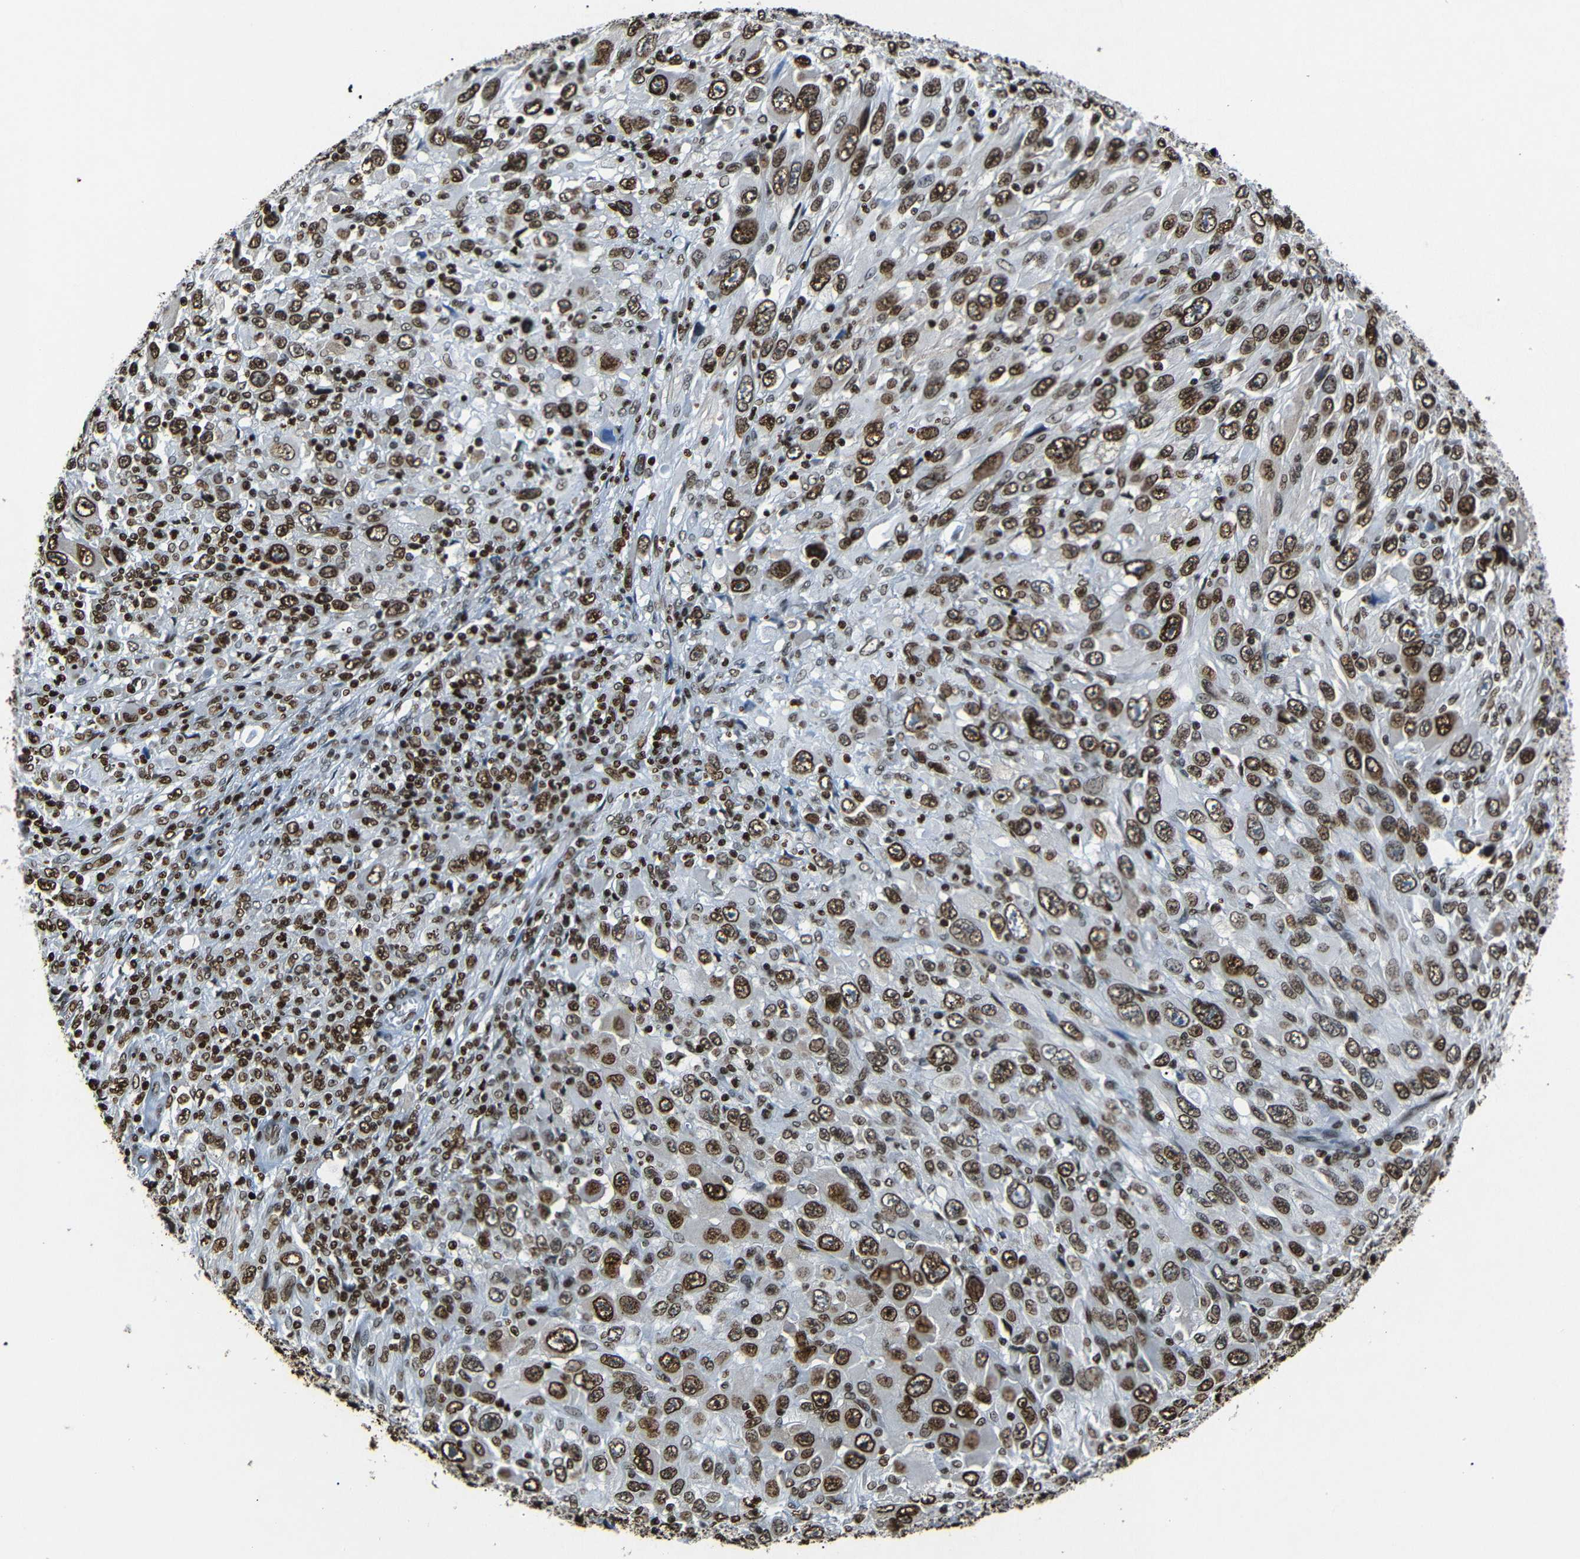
{"staining": {"intensity": "strong", "quantity": ">75%", "location": "nuclear"}, "tissue": "melanoma", "cell_type": "Tumor cells", "image_type": "cancer", "snomed": [{"axis": "morphology", "description": "Malignant melanoma, Metastatic site"}, {"axis": "topography", "description": "Skin"}], "caption": "Human melanoma stained for a protein (brown) reveals strong nuclear positive expression in about >75% of tumor cells.", "gene": "HMGN1", "patient": {"sex": "female", "age": 56}}